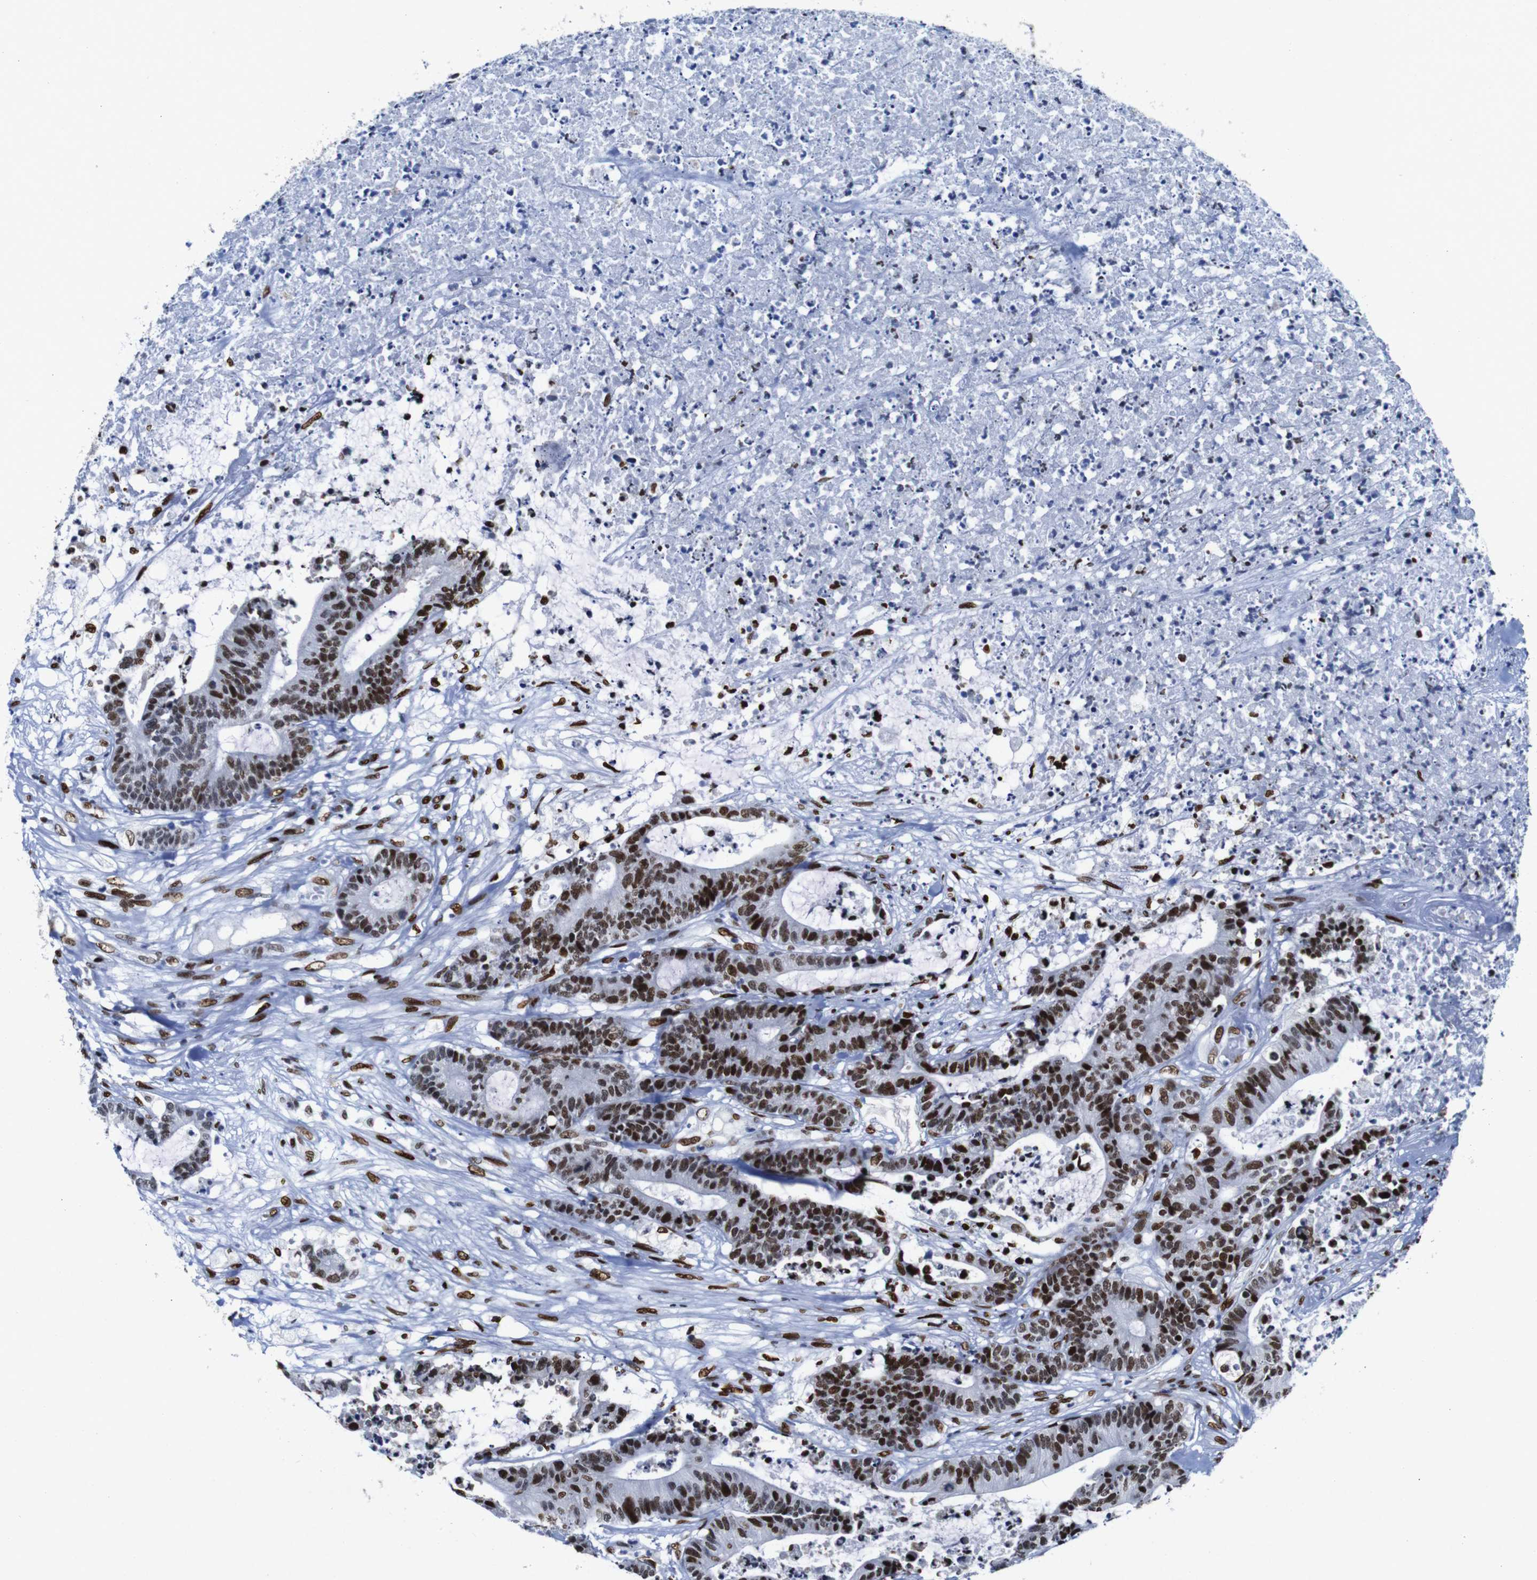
{"staining": {"intensity": "moderate", "quantity": ">75%", "location": "nuclear"}, "tissue": "colorectal cancer", "cell_type": "Tumor cells", "image_type": "cancer", "snomed": [{"axis": "morphology", "description": "Adenocarcinoma, NOS"}, {"axis": "topography", "description": "Colon"}], "caption": "Protein staining of colorectal adenocarcinoma tissue demonstrates moderate nuclear staining in approximately >75% of tumor cells.", "gene": "FOSL2", "patient": {"sex": "female", "age": 84}}